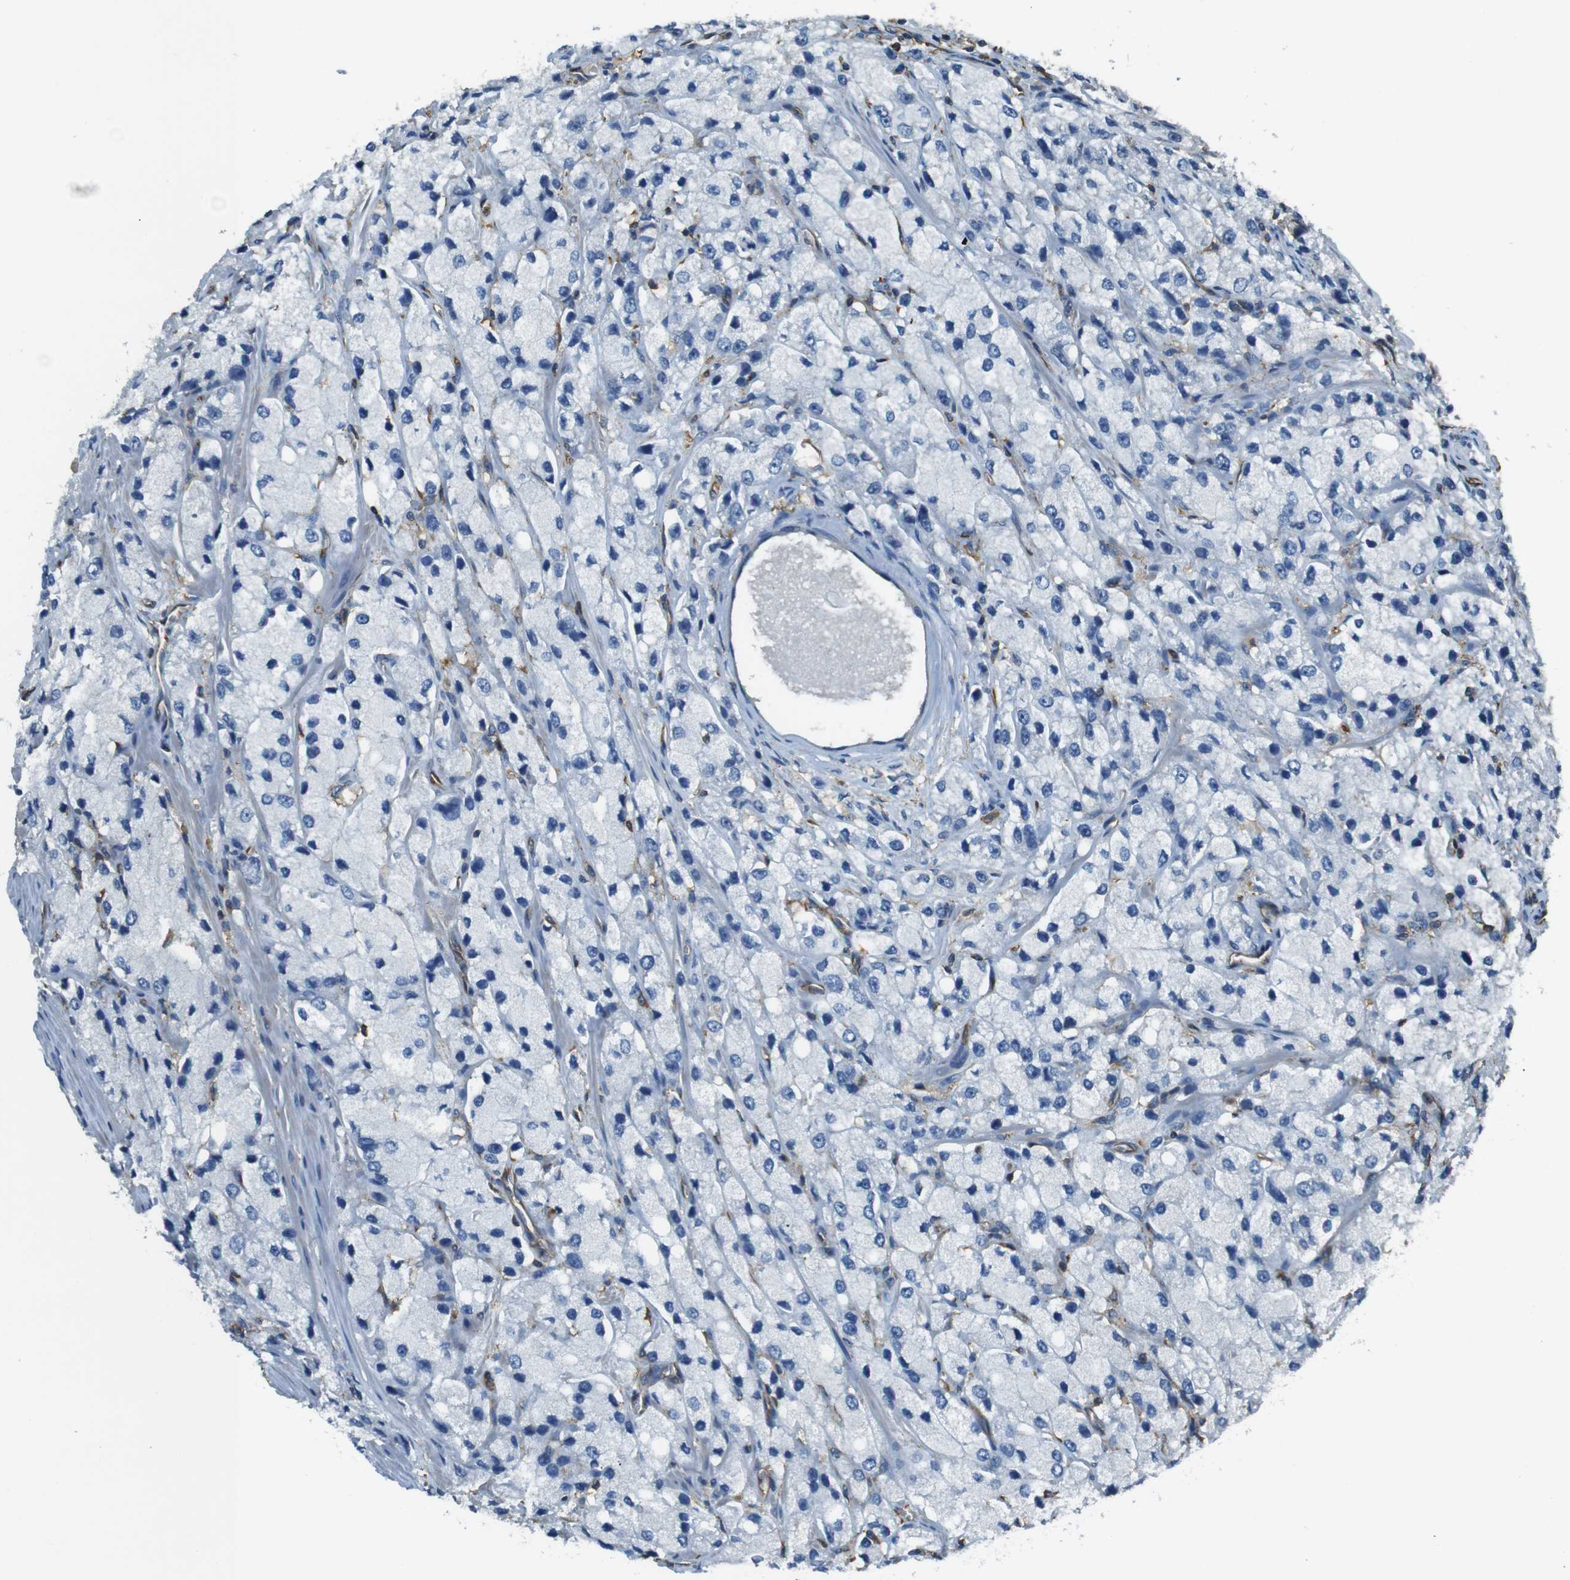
{"staining": {"intensity": "negative", "quantity": "none", "location": "none"}, "tissue": "prostate cancer", "cell_type": "Tumor cells", "image_type": "cancer", "snomed": [{"axis": "morphology", "description": "Adenocarcinoma, High grade"}, {"axis": "topography", "description": "Prostate"}], "caption": "A micrograph of prostate cancer stained for a protein demonstrates no brown staining in tumor cells.", "gene": "FCAR", "patient": {"sex": "male", "age": 58}}